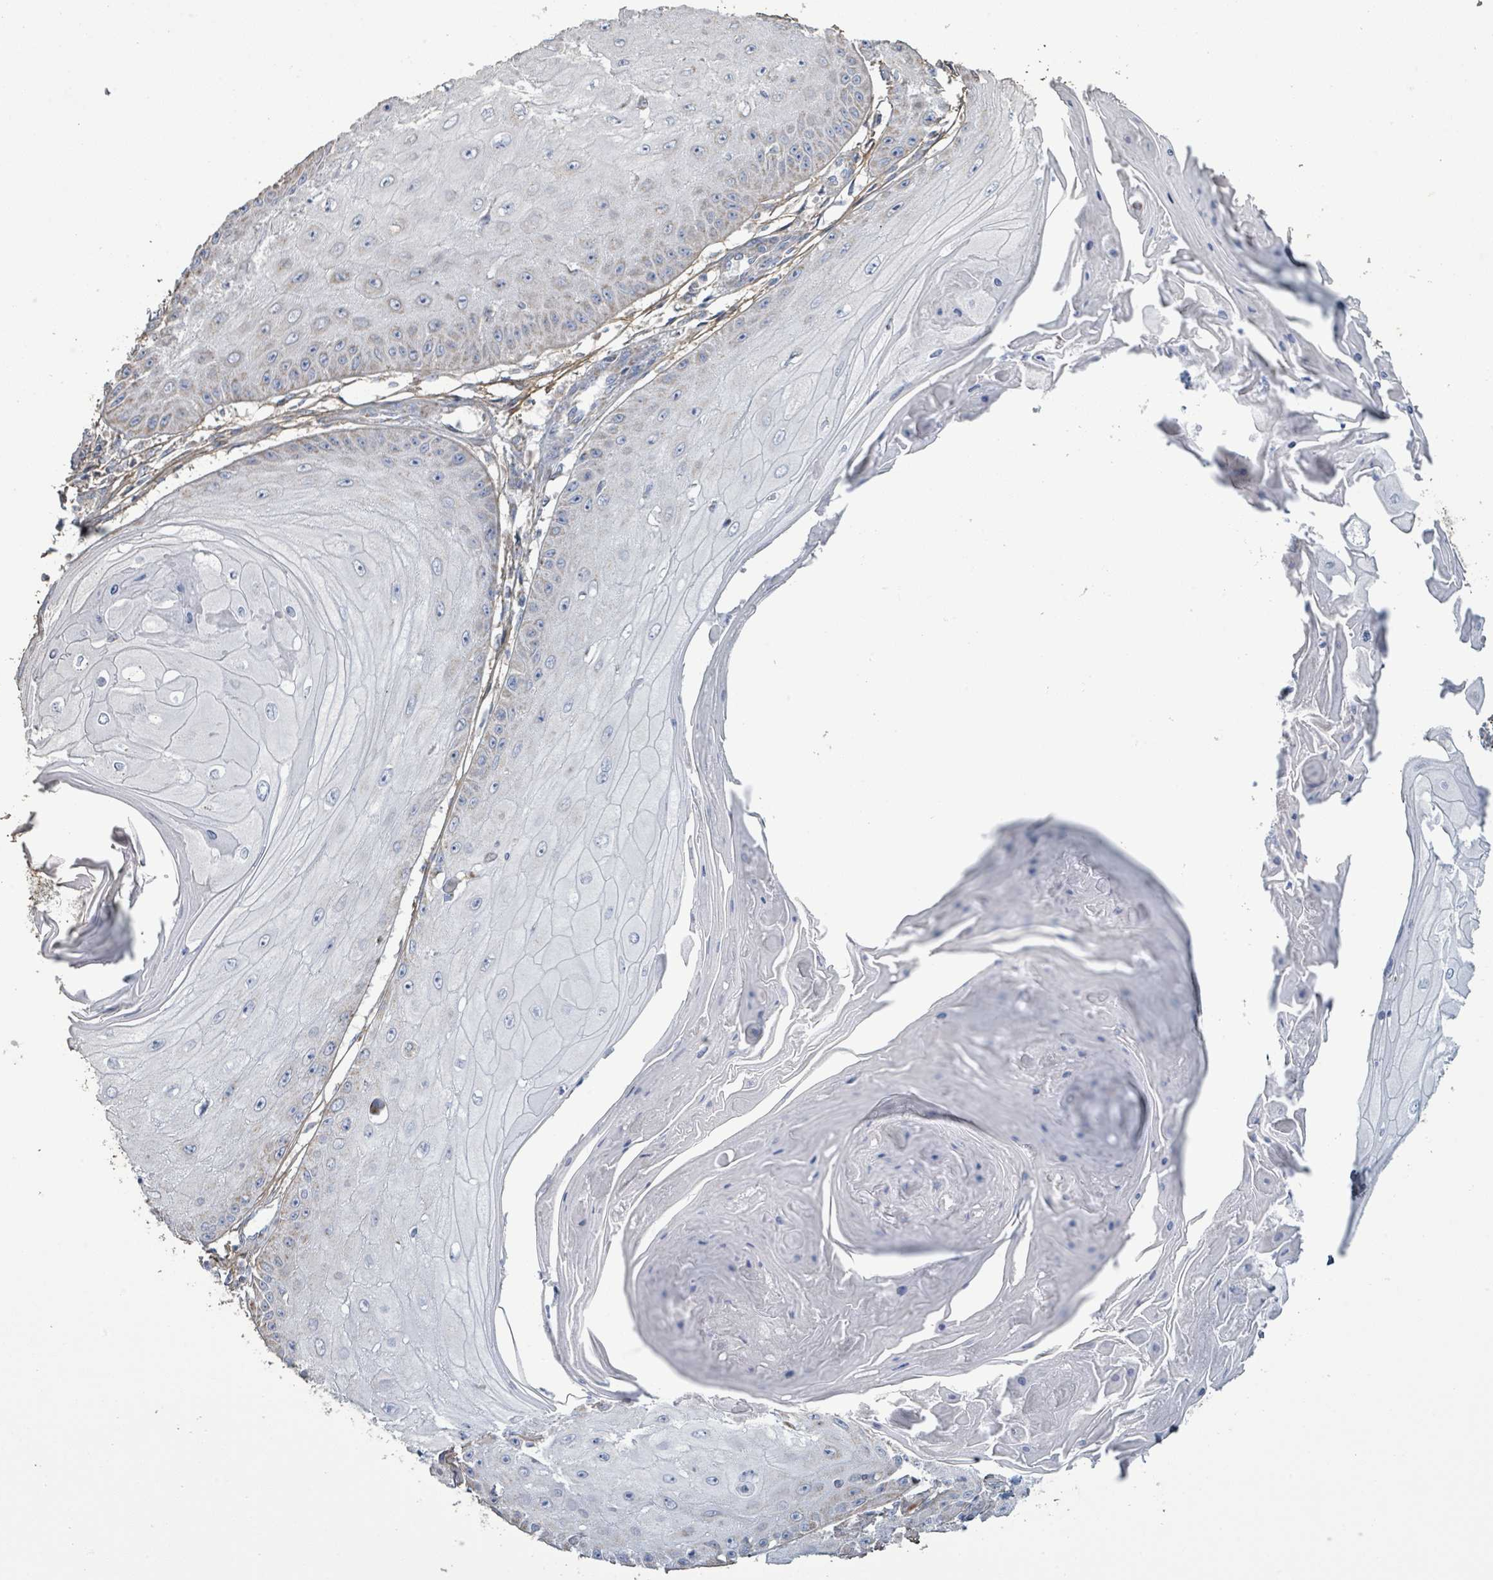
{"staining": {"intensity": "negative", "quantity": "none", "location": "none"}, "tissue": "skin cancer", "cell_type": "Tumor cells", "image_type": "cancer", "snomed": [{"axis": "morphology", "description": "Squamous cell carcinoma, NOS"}, {"axis": "topography", "description": "Skin"}], "caption": "IHC micrograph of neoplastic tissue: squamous cell carcinoma (skin) stained with DAB (3,3'-diaminobenzidine) displays no significant protein expression in tumor cells.", "gene": "ALG12", "patient": {"sex": "male", "age": 70}}